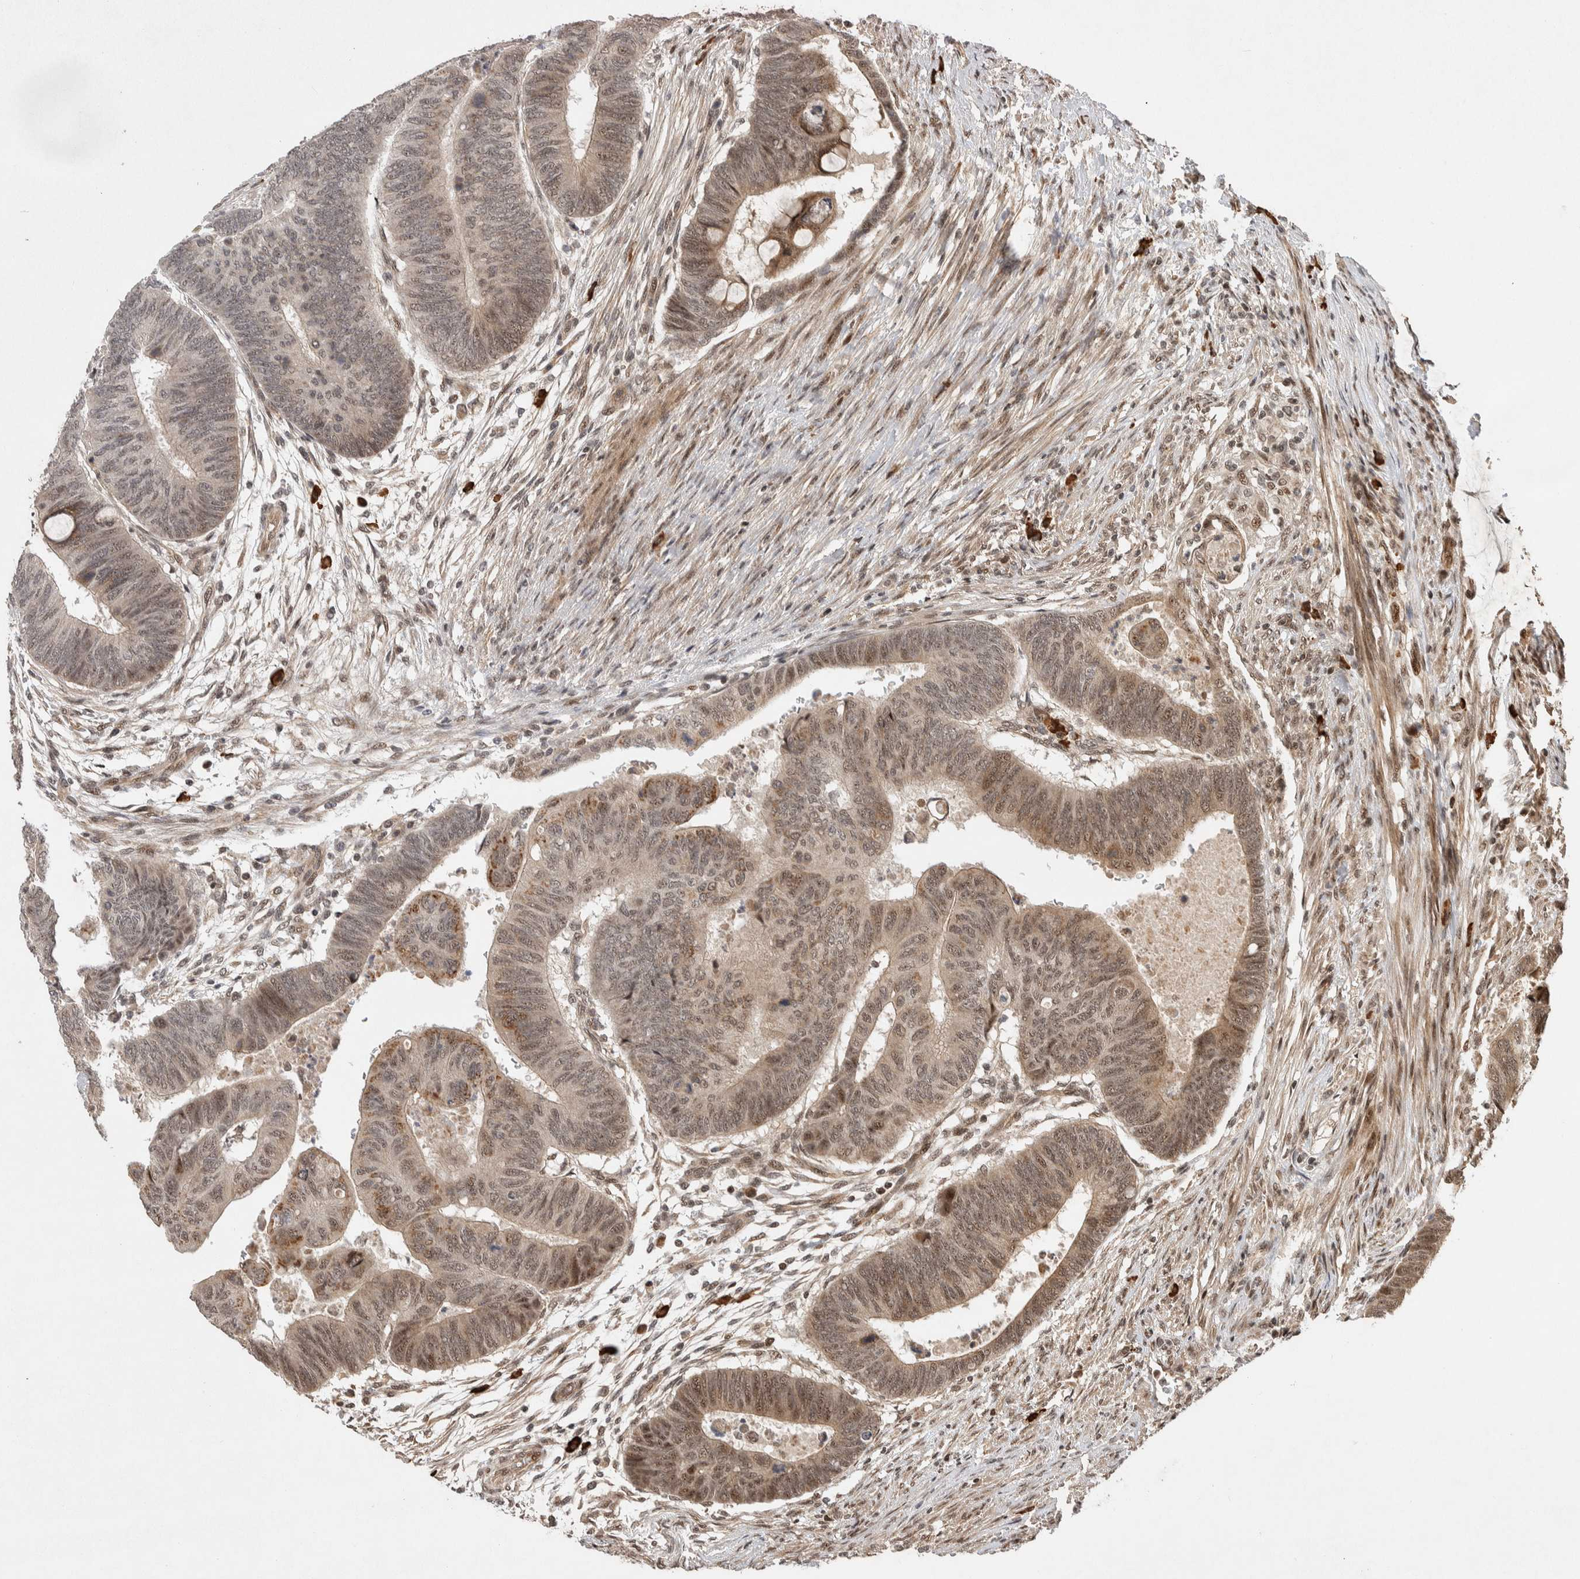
{"staining": {"intensity": "weak", "quantity": "25%-75%", "location": "cytoplasmic/membranous,nuclear"}, "tissue": "colorectal cancer", "cell_type": "Tumor cells", "image_type": "cancer", "snomed": [{"axis": "morphology", "description": "Normal tissue, NOS"}, {"axis": "morphology", "description": "Adenocarcinoma, NOS"}, {"axis": "topography", "description": "Rectum"}, {"axis": "topography", "description": "Peripheral nerve tissue"}], "caption": "This photomicrograph reveals colorectal adenocarcinoma stained with immunohistochemistry (IHC) to label a protein in brown. The cytoplasmic/membranous and nuclear of tumor cells show weak positivity for the protein. Nuclei are counter-stained blue.", "gene": "TOR1B", "patient": {"sex": "male", "age": 92}}